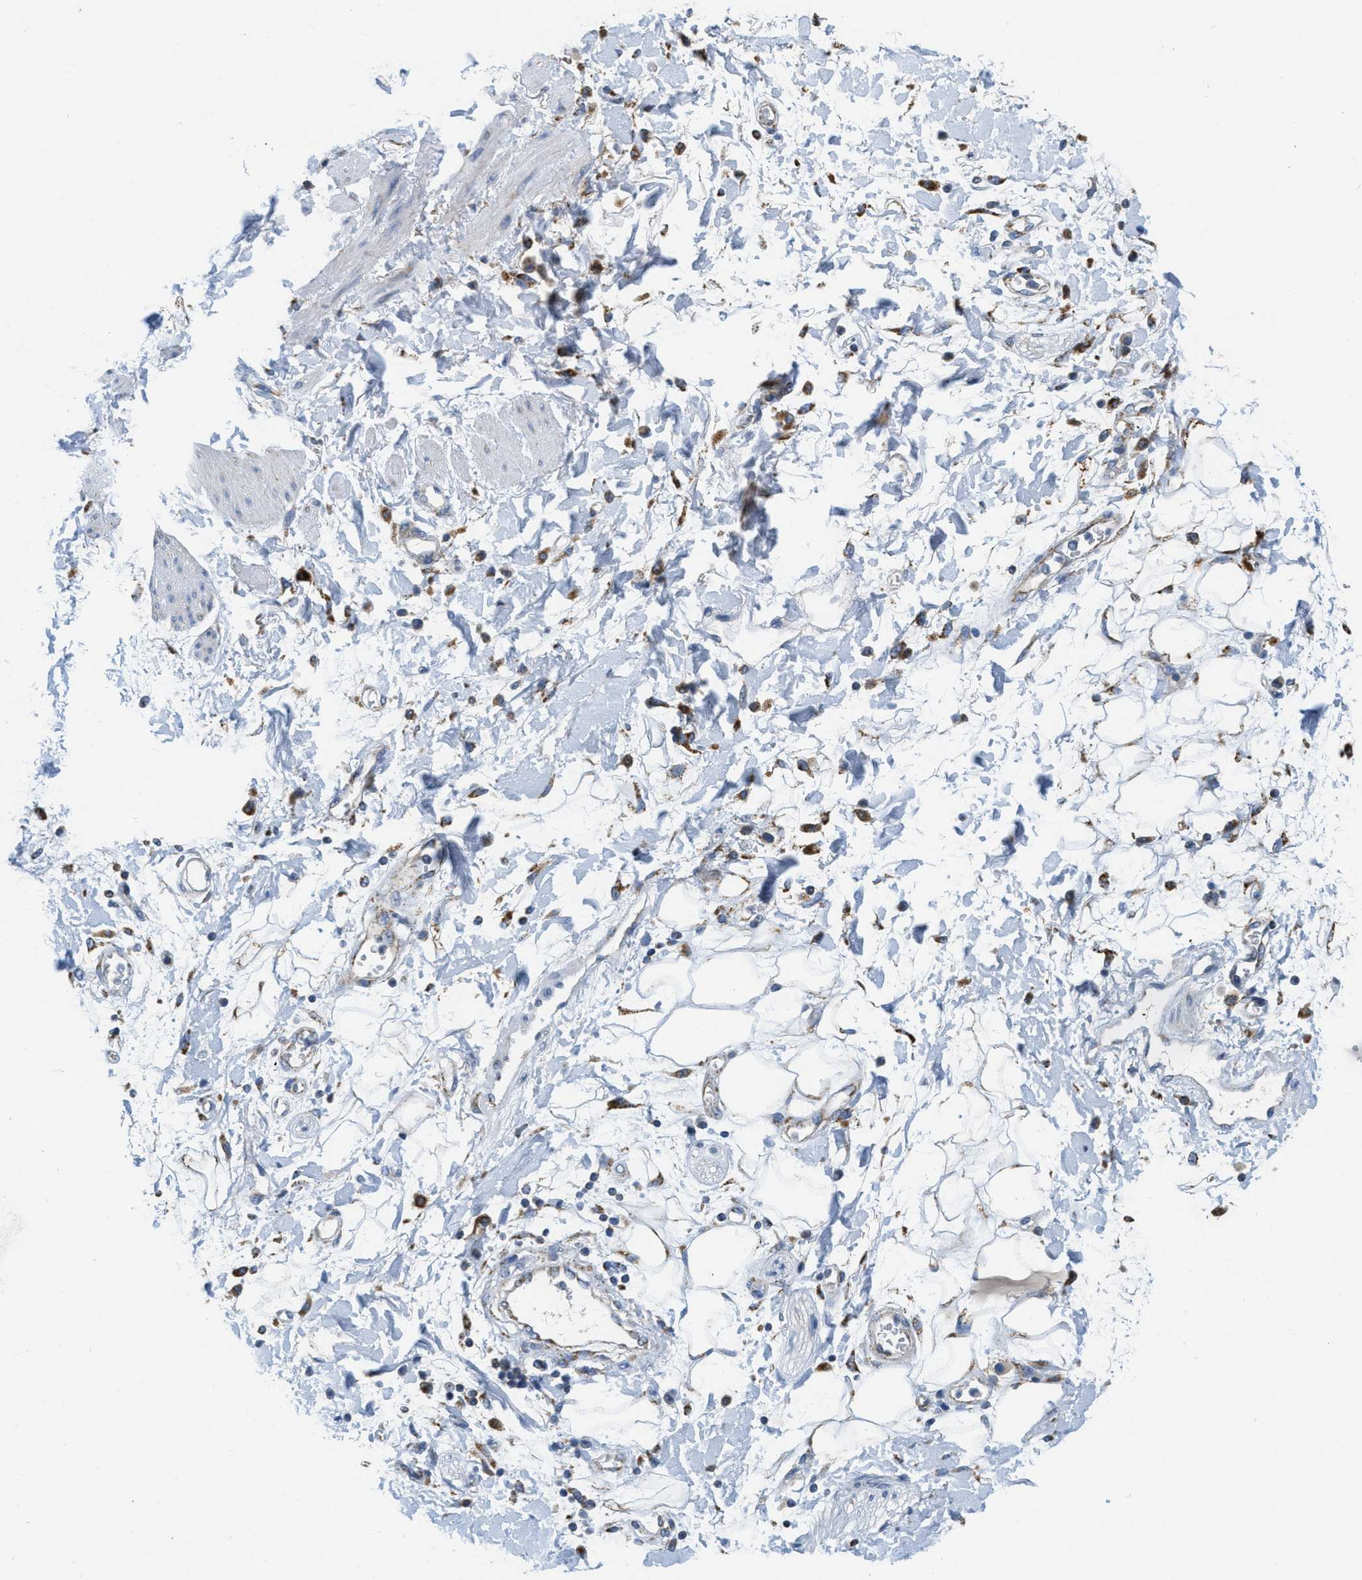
{"staining": {"intensity": "moderate", "quantity": "<25%", "location": "cytoplasmic/membranous"}, "tissue": "adipose tissue", "cell_type": "Adipocytes", "image_type": "normal", "snomed": [{"axis": "morphology", "description": "Normal tissue, NOS"}, {"axis": "morphology", "description": "Adenocarcinoma, NOS"}, {"axis": "topography", "description": "Duodenum"}, {"axis": "topography", "description": "Peripheral nerve tissue"}], "caption": "Protein analysis of normal adipose tissue demonstrates moderate cytoplasmic/membranous expression in about <25% of adipocytes.", "gene": "KCNJ5", "patient": {"sex": "female", "age": 60}}